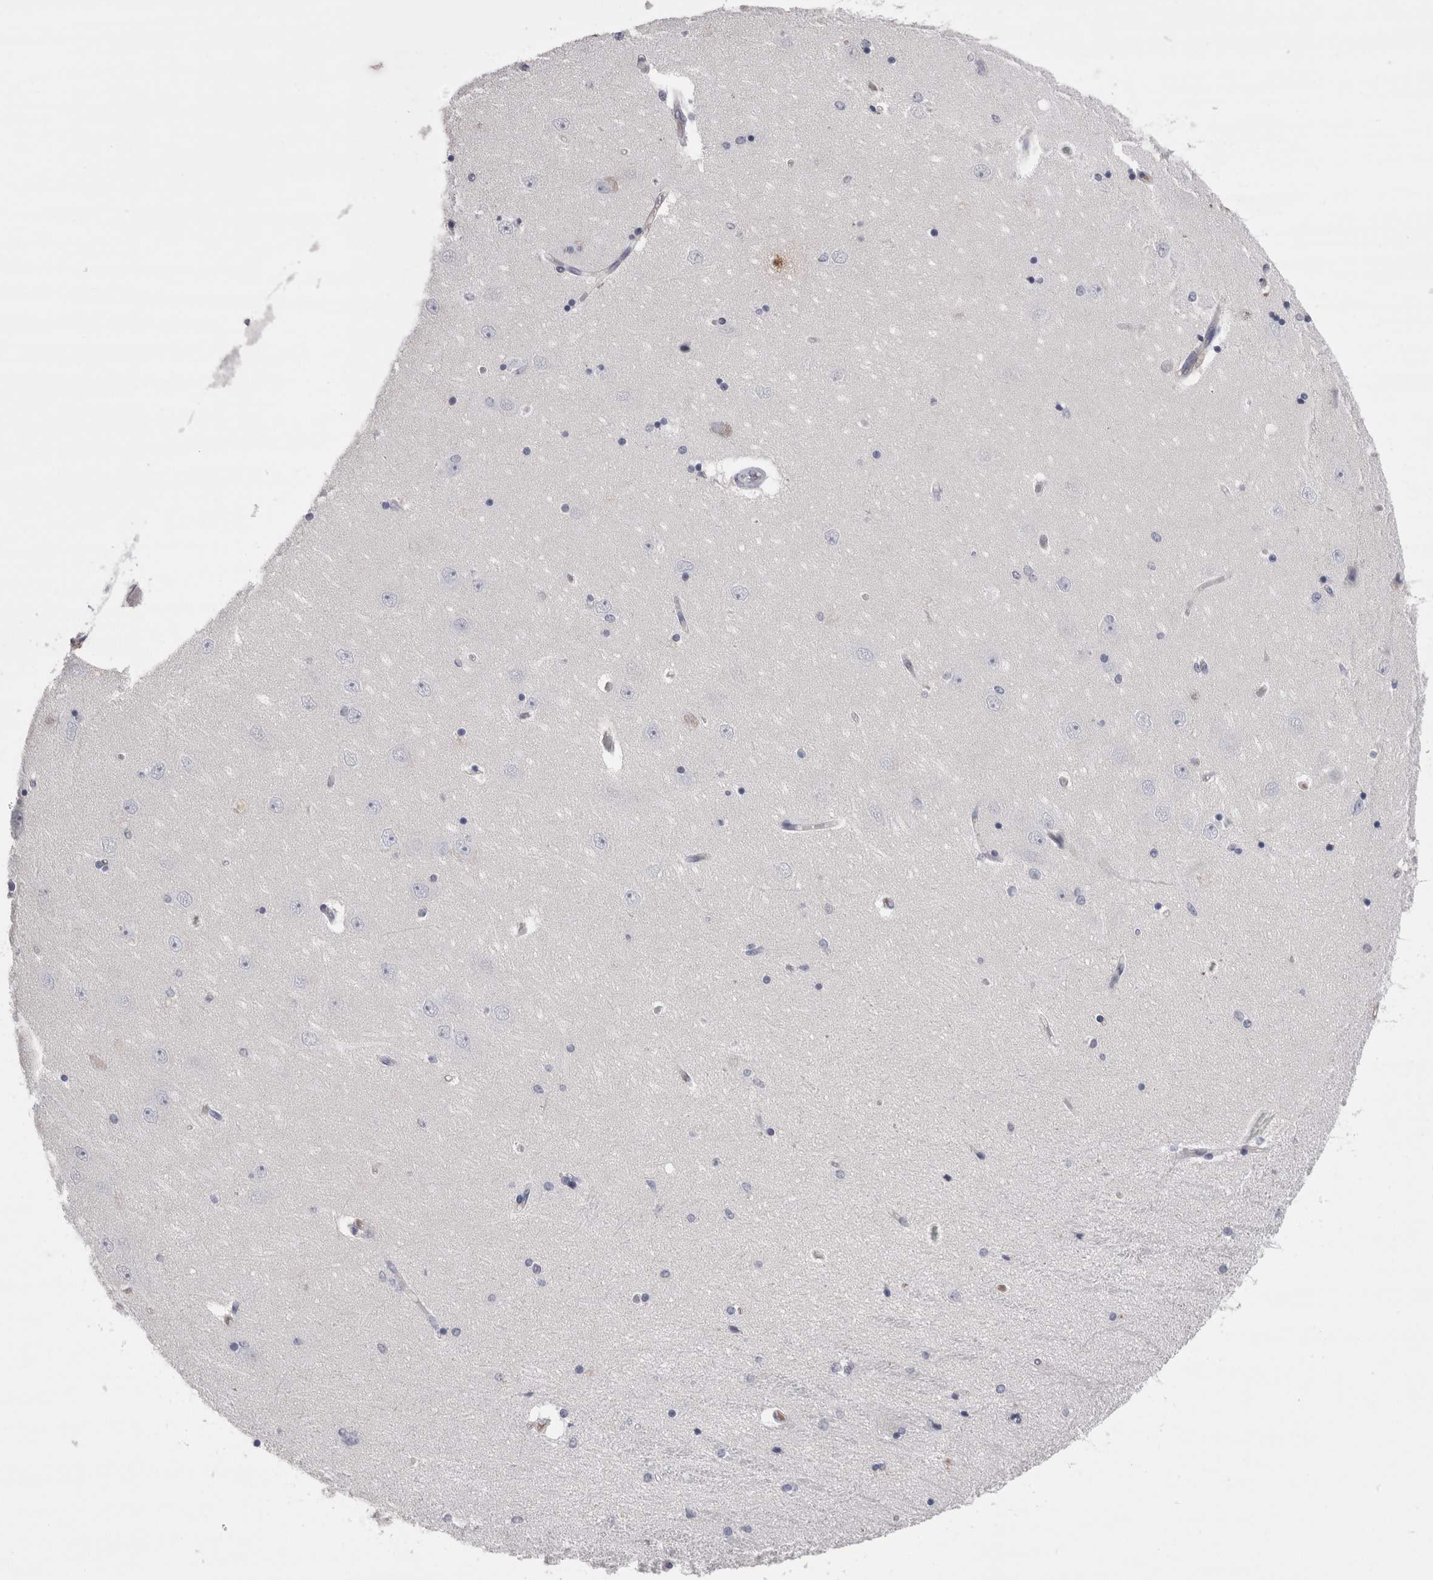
{"staining": {"intensity": "negative", "quantity": "none", "location": "none"}, "tissue": "hippocampus", "cell_type": "Glial cells", "image_type": "normal", "snomed": [{"axis": "morphology", "description": "Normal tissue, NOS"}, {"axis": "topography", "description": "Hippocampus"}], "caption": "This micrograph is of normal hippocampus stained with immunohistochemistry to label a protein in brown with the nuclei are counter-stained blue. There is no expression in glial cells.", "gene": "REG1A", "patient": {"sex": "female", "age": 54}}